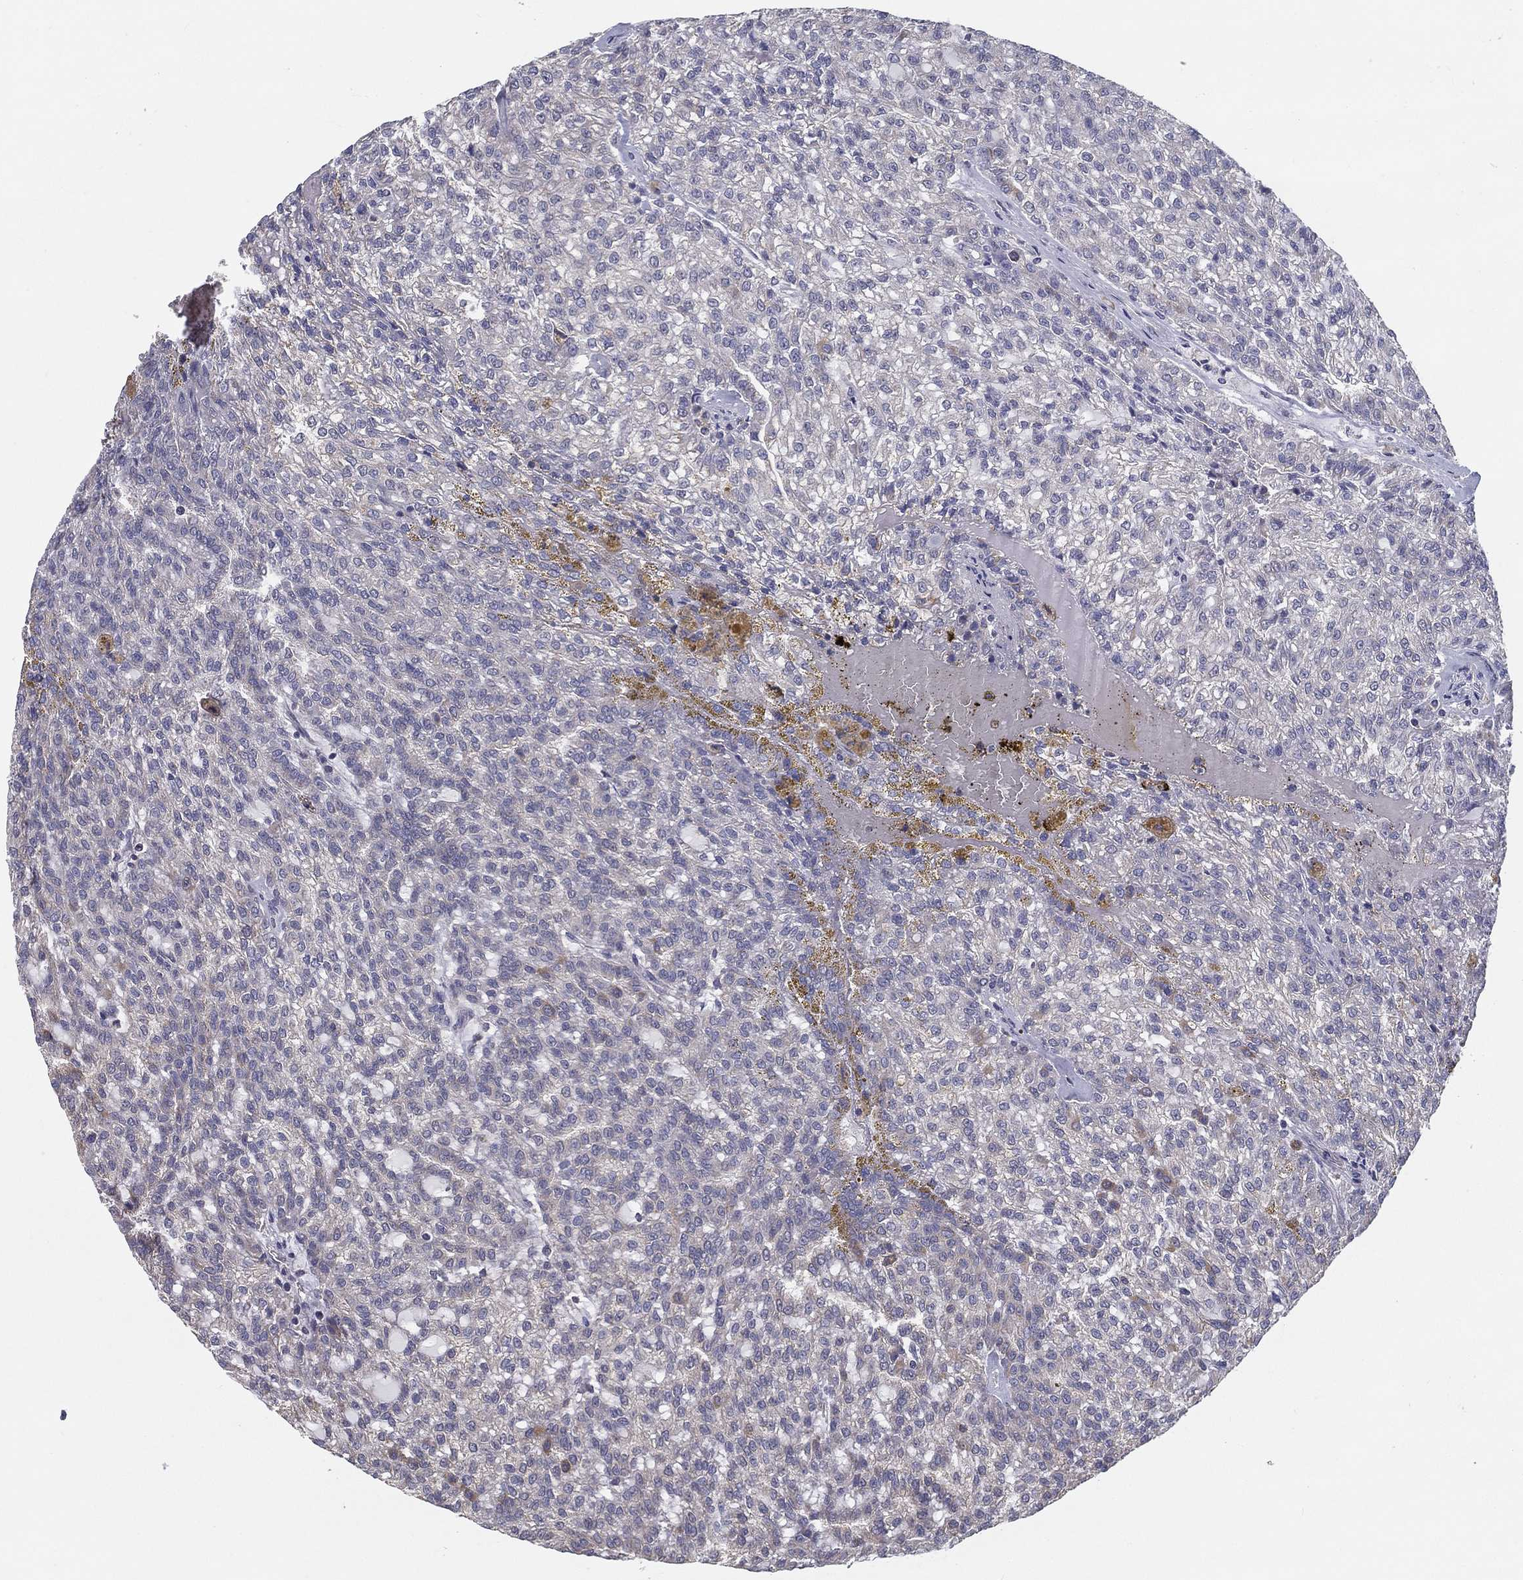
{"staining": {"intensity": "negative", "quantity": "none", "location": "none"}, "tissue": "renal cancer", "cell_type": "Tumor cells", "image_type": "cancer", "snomed": [{"axis": "morphology", "description": "Adenocarcinoma, NOS"}, {"axis": "topography", "description": "Kidney"}], "caption": "Renal adenocarcinoma was stained to show a protein in brown. There is no significant staining in tumor cells. The staining is performed using DAB brown chromogen with nuclei counter-stained in using hematoxylin.", "gene": "PCSK1", "patient": {"sex": "male", "age": 63}}